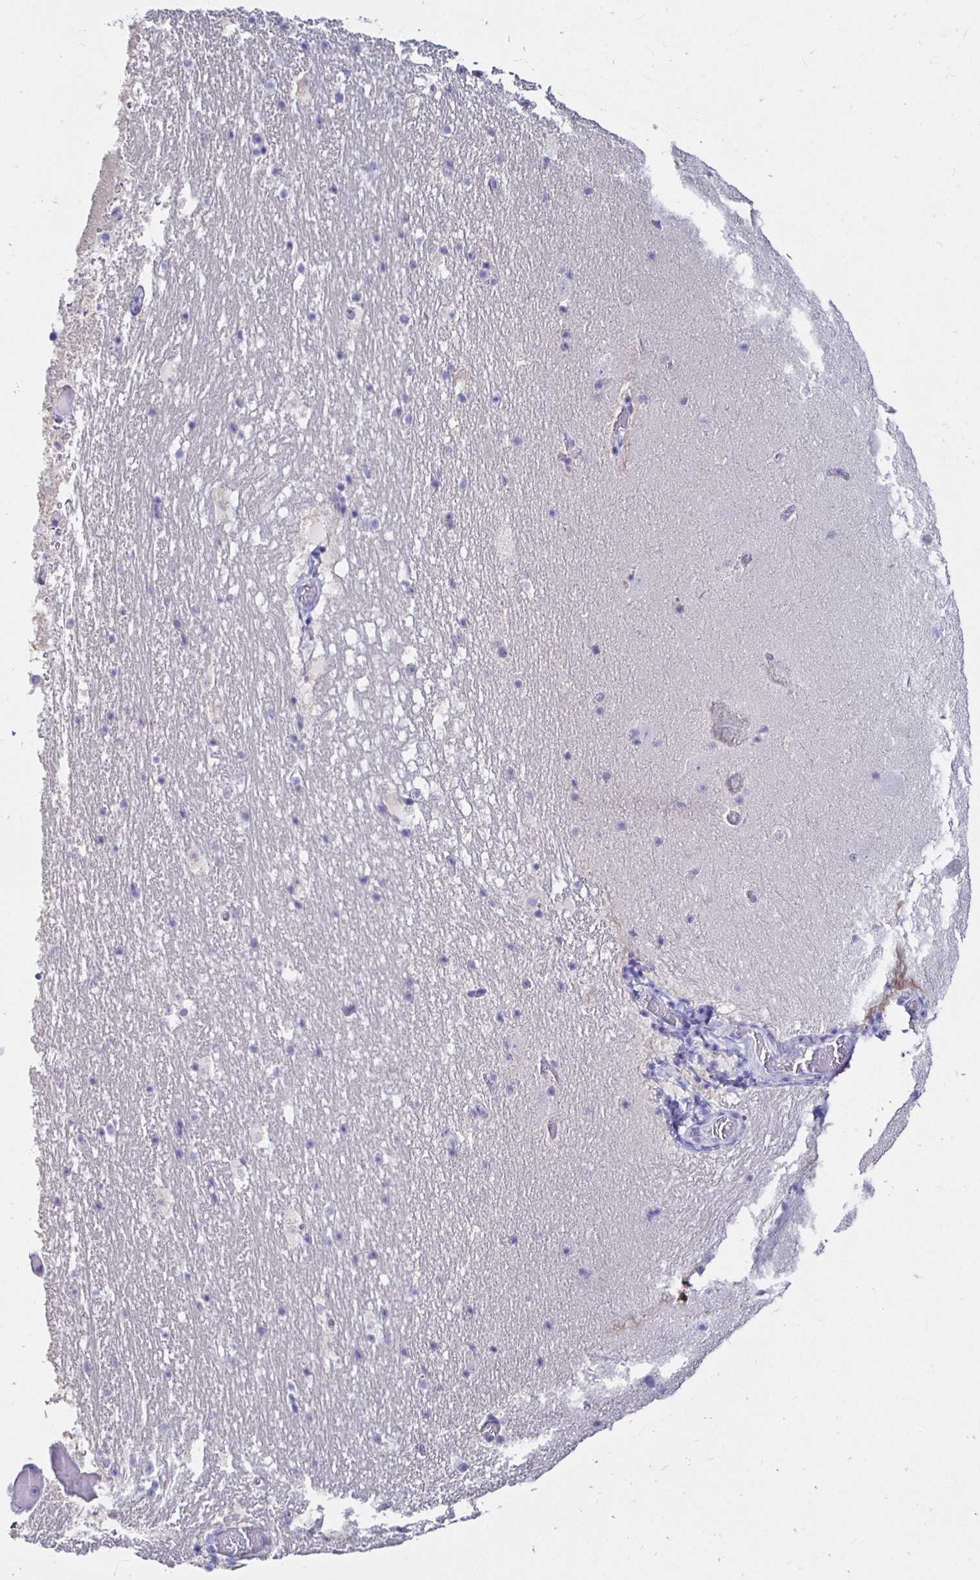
{"staining": {"intensity": "negative", "quantity": "none", "location": "none"}, "tissue": "hippocampus", "cell_type": "Glial cells", "image_type": "normal", "snomed": [{"axis": "morphology", "description": "Normal tissue, NOS"}, {"axis": "topography", "description": "Hippocampus"}], "caption": "DAB immunohistochemical staining of benign human hippocampus reveals no significant staining in glial cells.", "gene": "UMOD", "patient": {"sex": "female", "age": 42}}